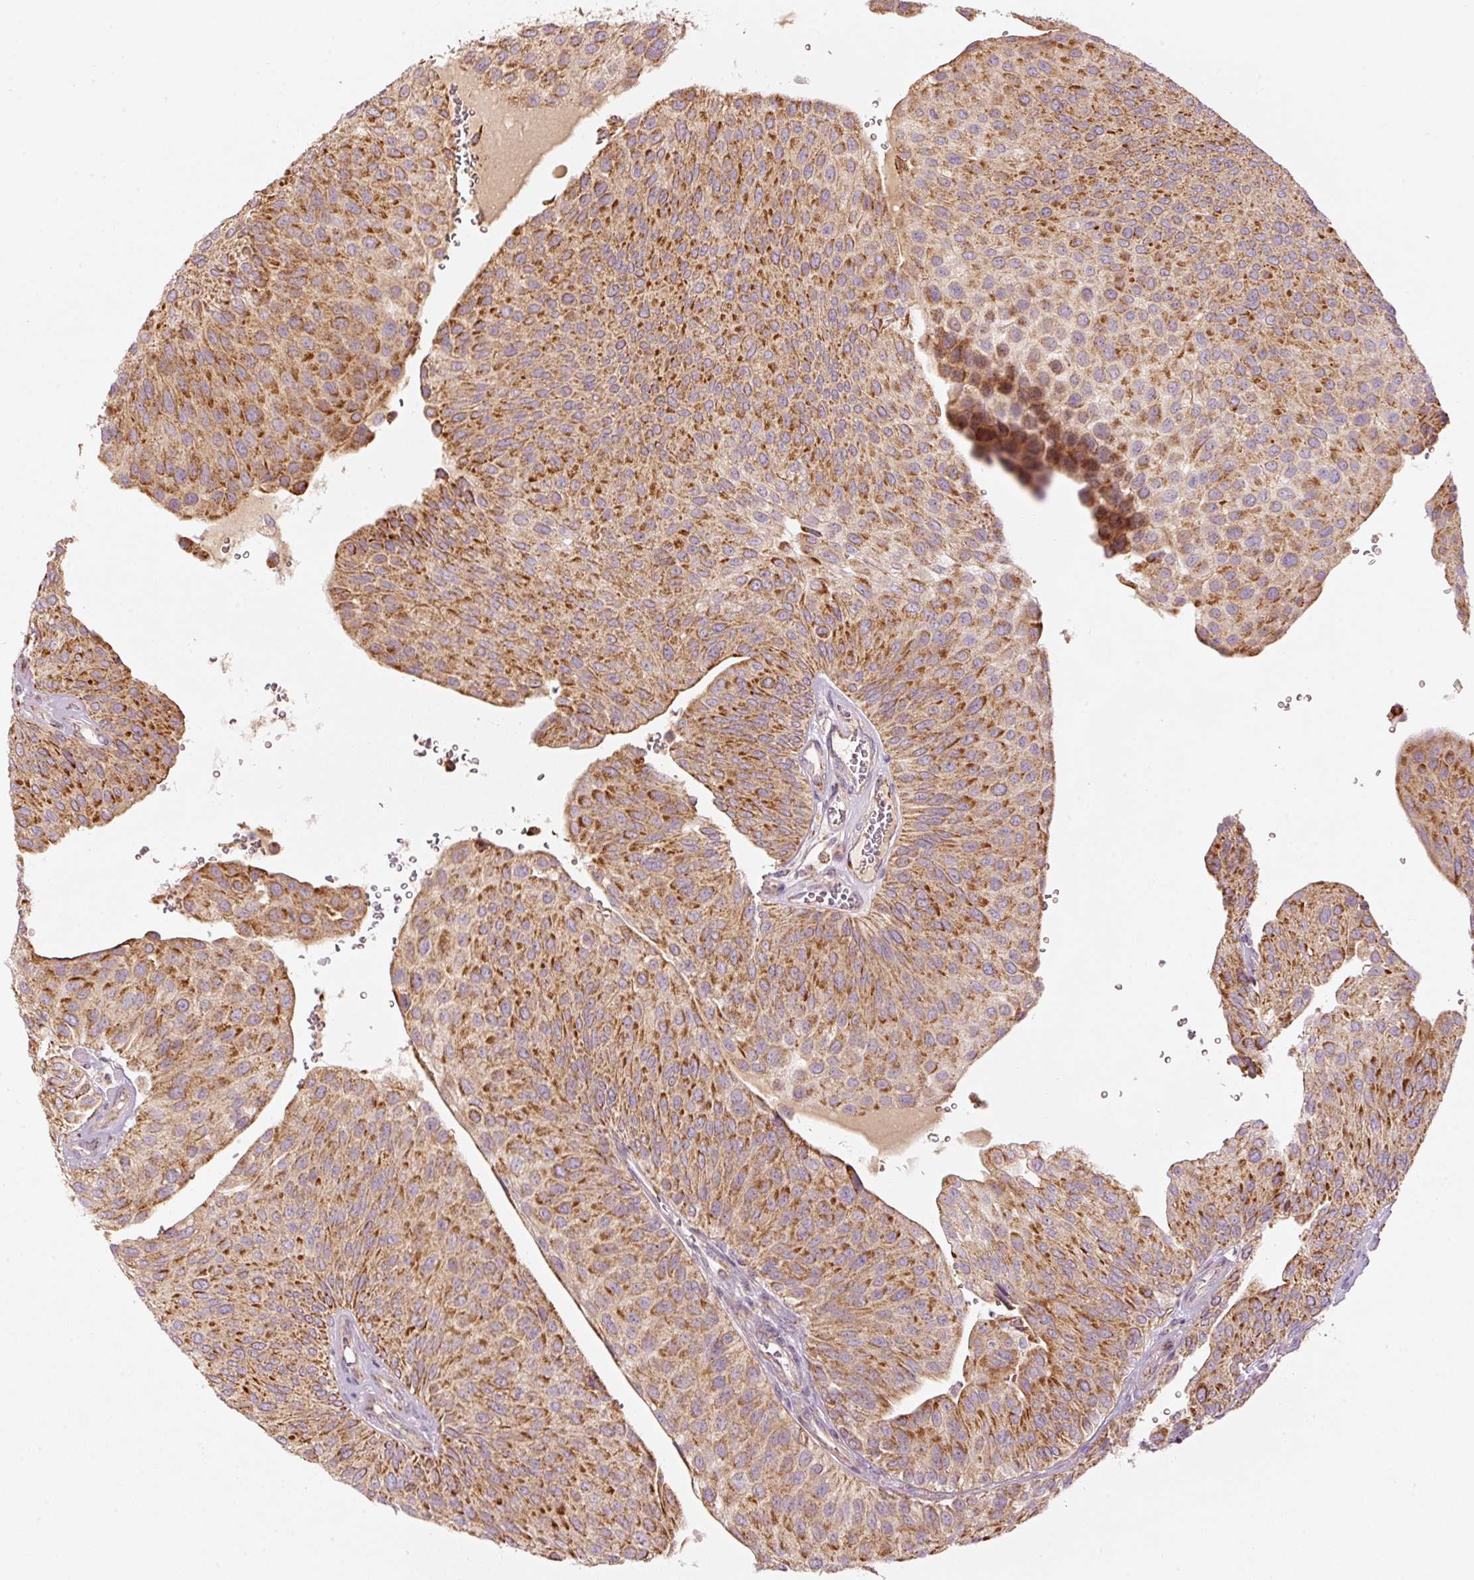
{"staining": {"intensity": "strong", "quantity": ">75%", "location": "cytoplasmic/membranous"}, "tissue": "urothelial cancer", "cell_type": "Tumor cells", "image_type": "cancer", "snomed": [{"axis": "morphology", "description": "Urothelial carcinoma, NOS"}, {"axis": "topography", "description": "Urinary bladder"}], "caption": "Urothelial cancer stained with IHC reveals strong cytoplasmic/membranous staining in about >75% of tumor cells.", "gene": "C17orf98", "patient": {"sex": "male", "age": 67}}